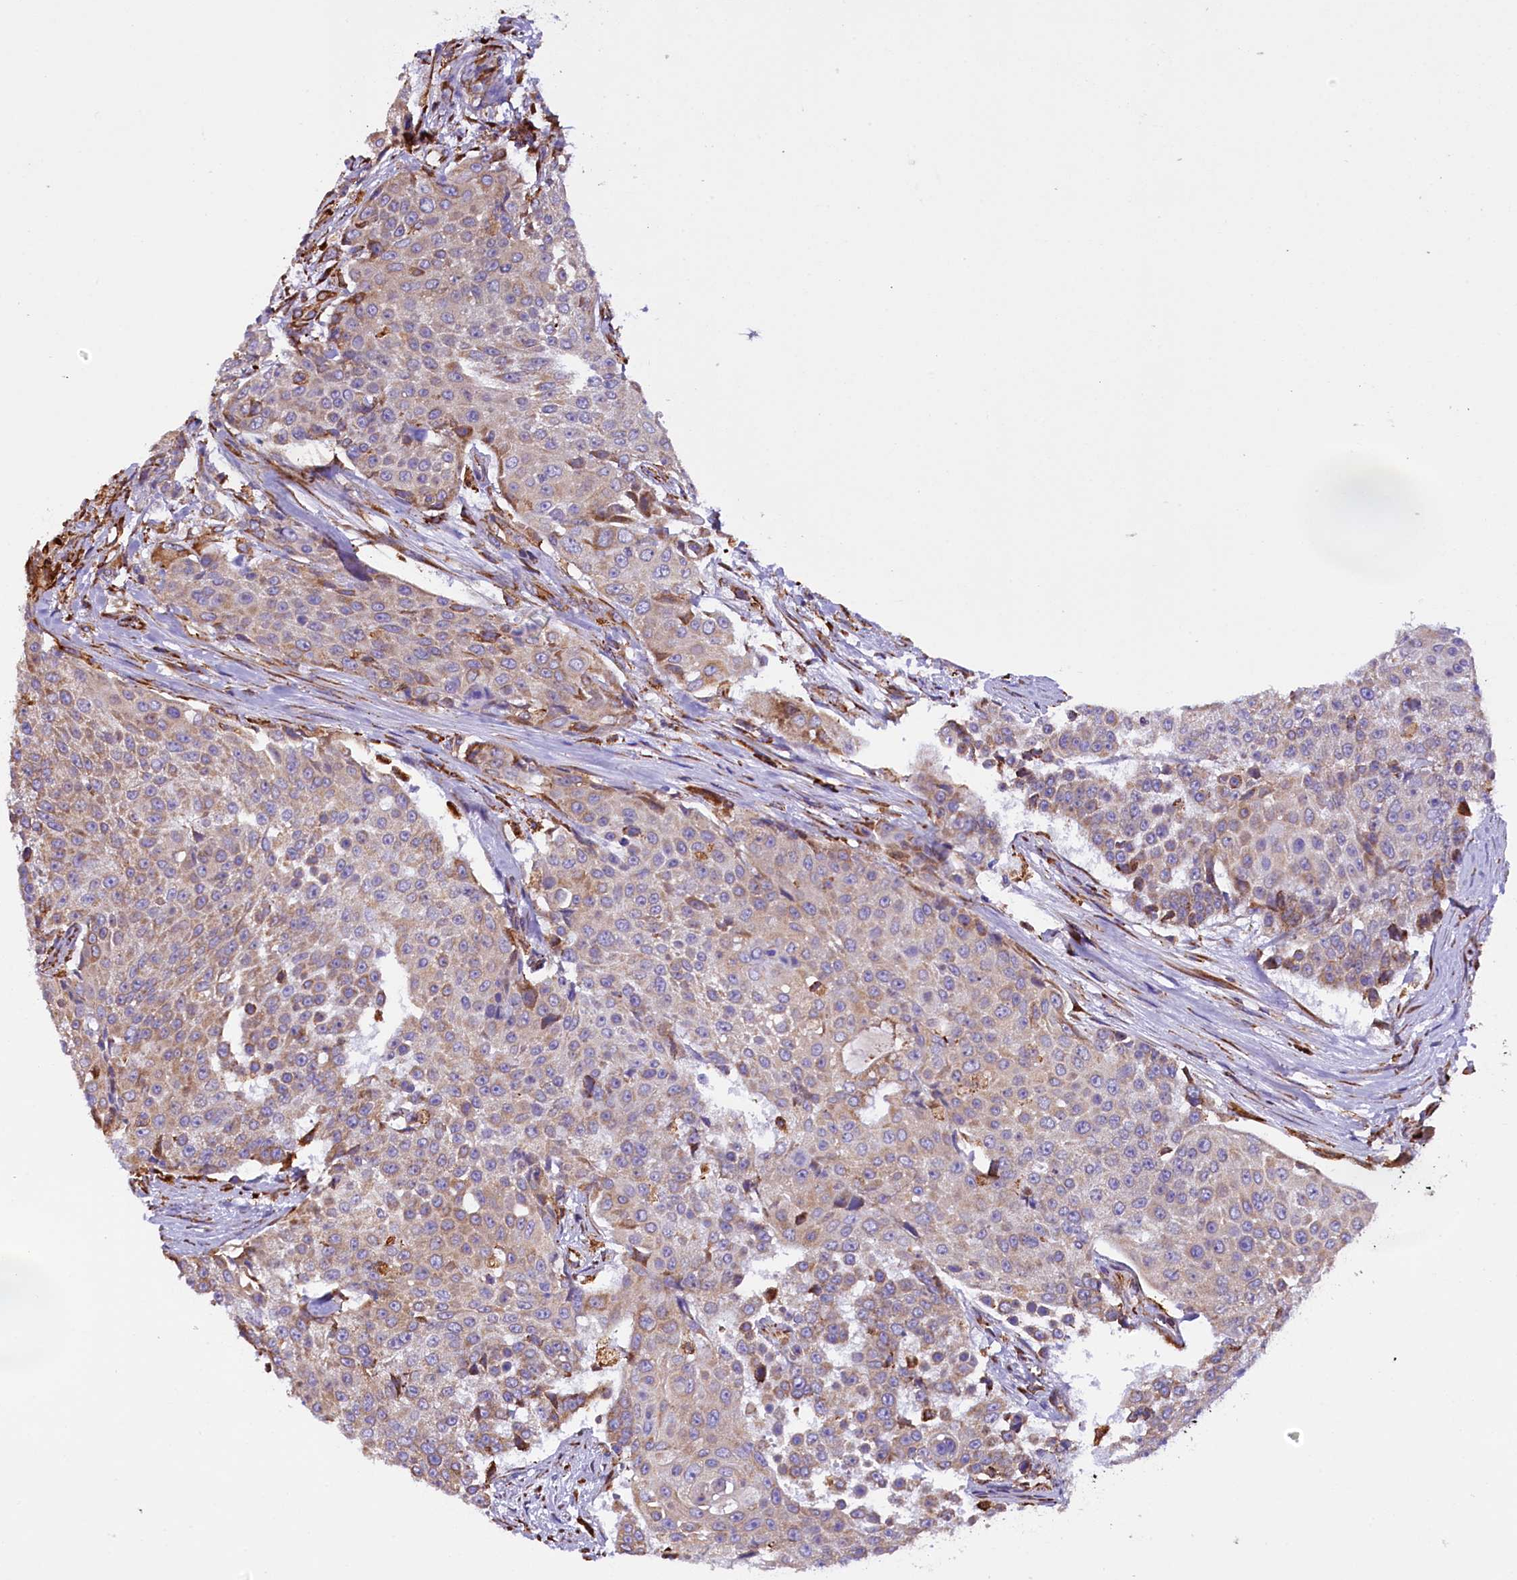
{"staining": {"intensity": "moderate", "quantity": "<25%", "location": "cytoplasmic/membranous"}, "tissue": "urothelial cancer", "cell_type": "Tumor cells", "image_type": "cancer", "snomed": [{"axis": "morphology", "description": "Urothelial carcinoma, High grade"}, {"axis": "topography", "description": "Urinary bladder"}], "caption": "Tumor cells demonstrate low levels of moderate cytoplasmic/membranous expression in about <25% of cells in urothelial carcinoma (high-grade).", "gene": "CAPS2", "patient": {"sex": "female", "age": 63}}